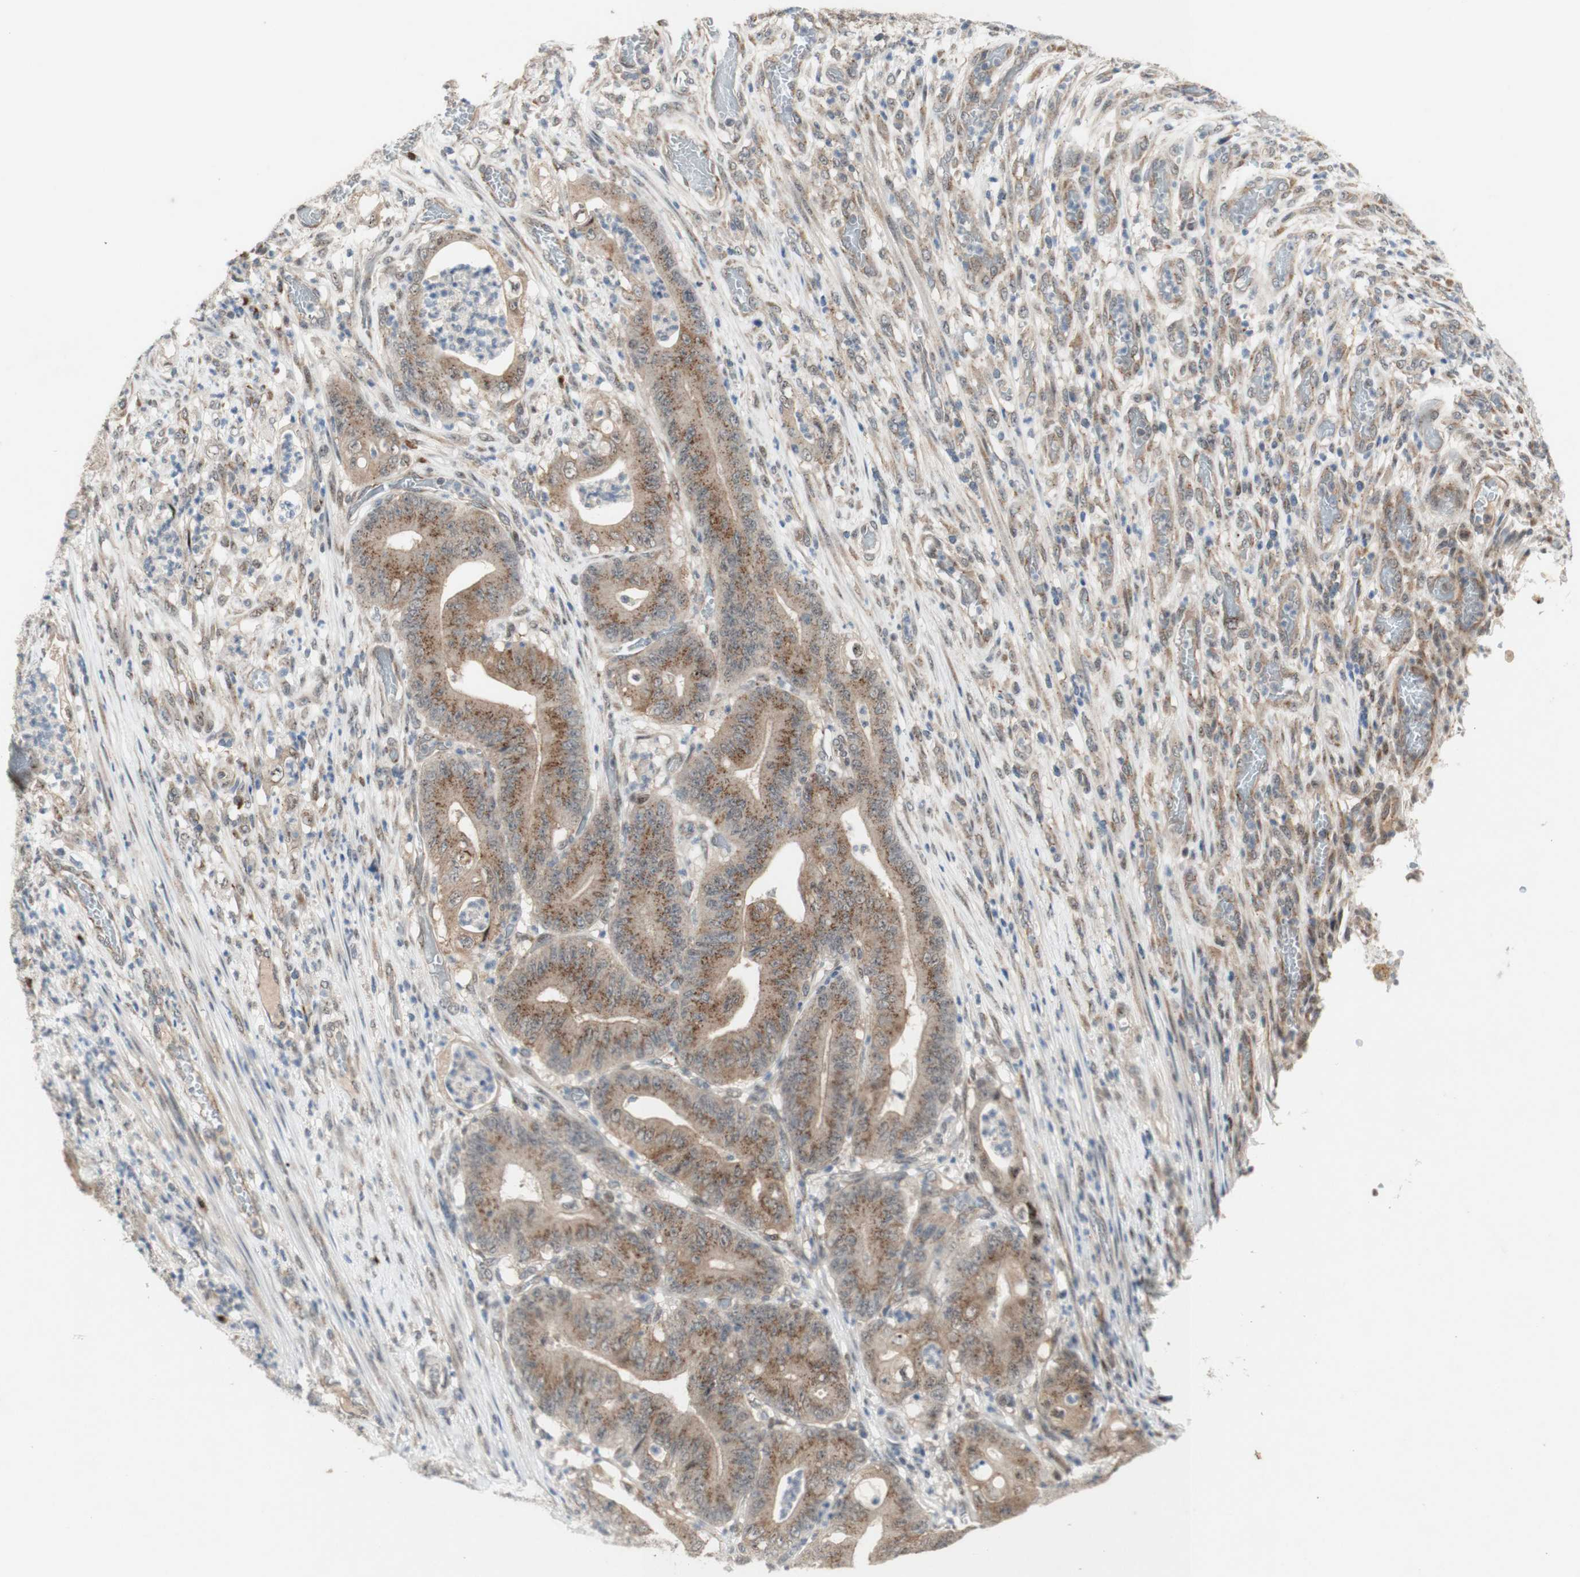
{"staining": {"intensity": "moderate", "quantity": ">75%", "location": "cytoplasmic/membranous"}, "tissue": "stomach cancer", "cell_type": "Tumor cells", "image_type": "cancer", "snomed": [{"axis": "morphology", "description": "Adenocarcinoma, NOS"}, {"axis": "topography", "description": "Stomach"}], "caption": "This is an image of immunohistochemistry (IHC) staining of stomach adenocarcinoma, which shows moderate staining in the cytoplasmic/membranous of tumor cells.", "gene": "CYLD", "patient": {"sex": "female", "age": 73}}